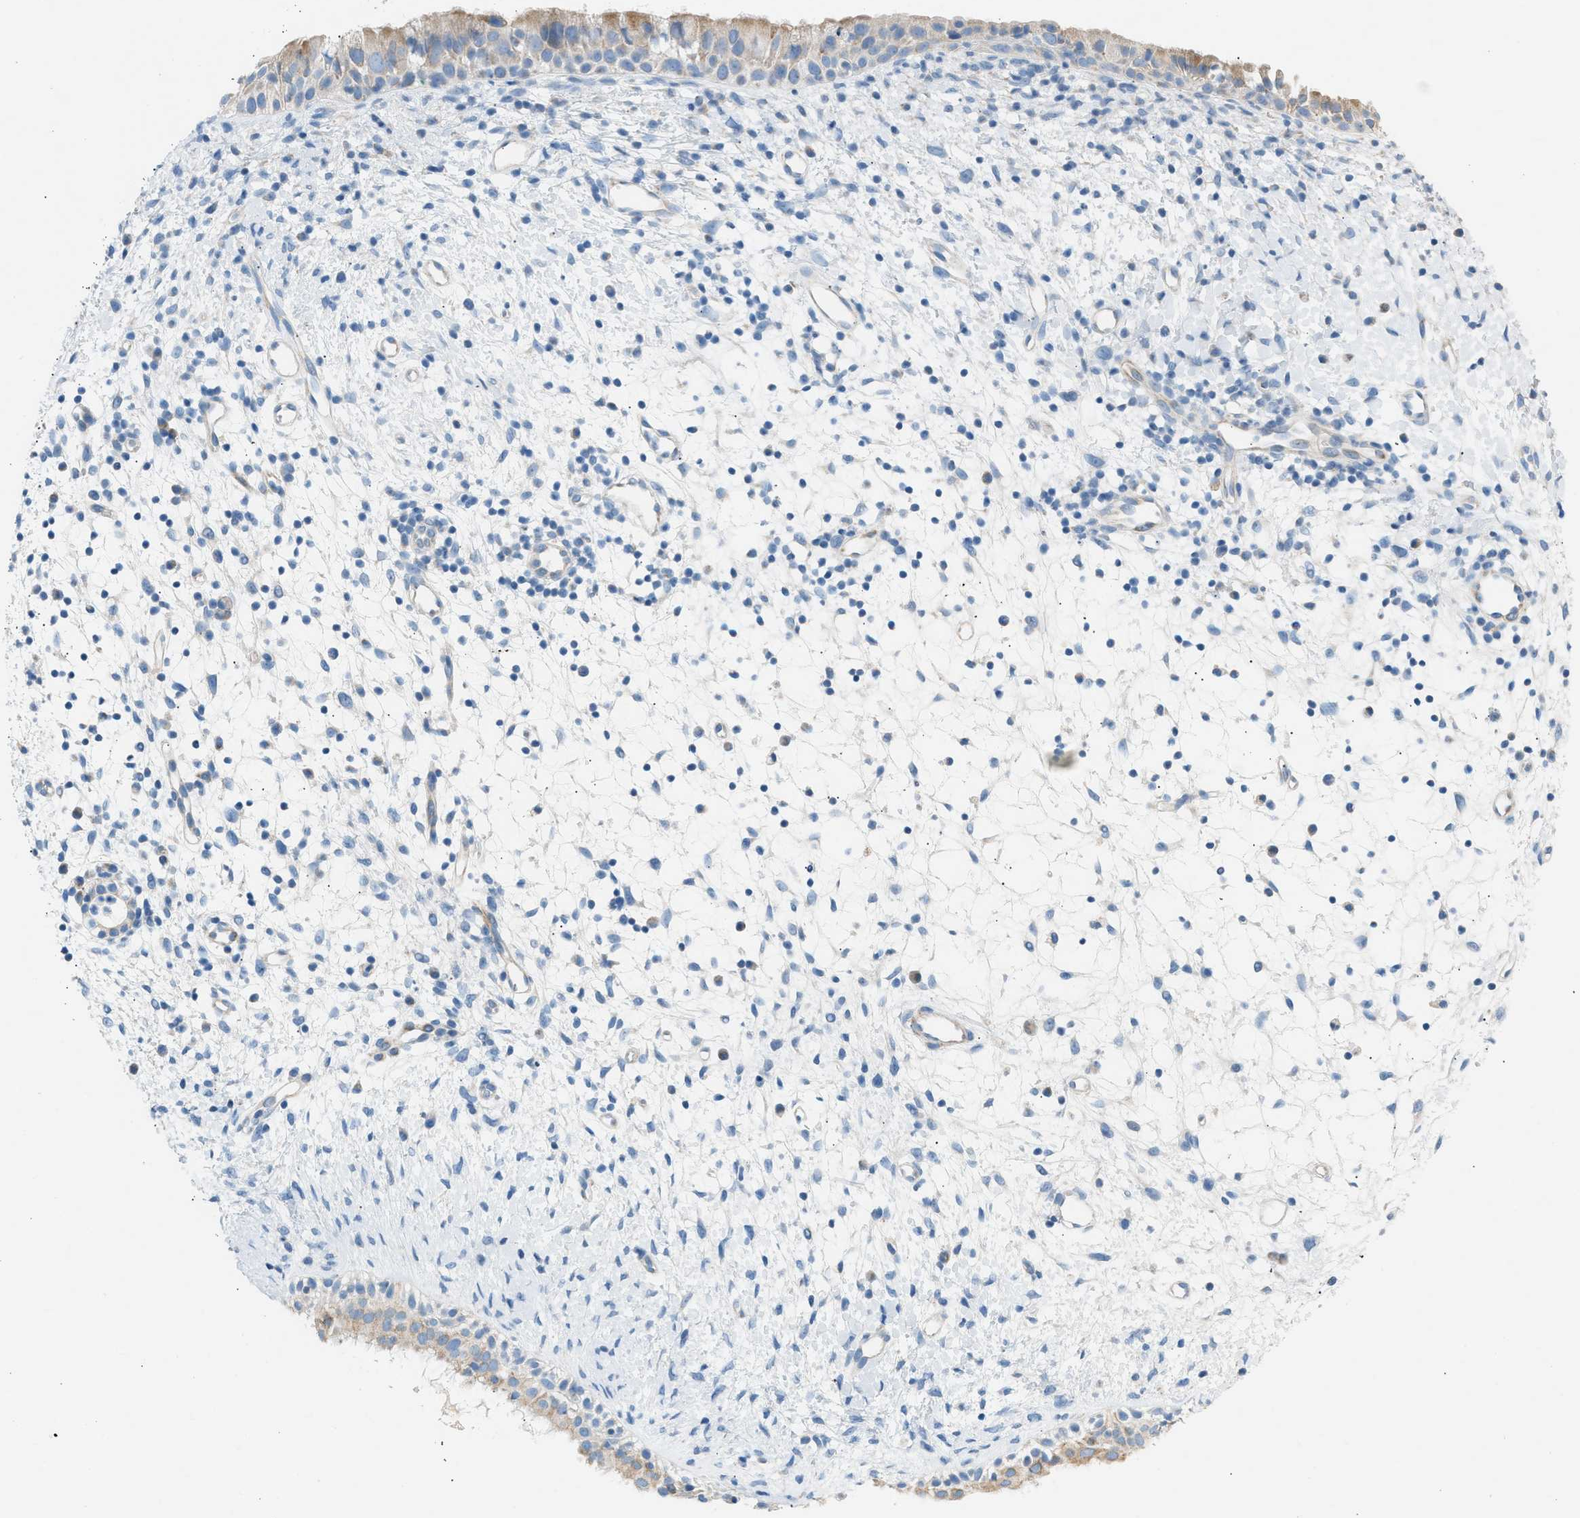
{"staining": {"intensity": "weak", "quantity": "25%-75%", "location": "cytoplasmic/membranous"}, "tissue": "nasopharynx", "cell_type": "Respiratory epithelial cells", "image_type": "normal", "snomed": [{"axis": "morphology", "description": "Normal tissue, NOS"}, {"axis": "topography", "description": "Nasopharynx"}], "caption": "An immunohistochemistry micrograph of unremarkable tissue is shown. Protein staining in brown shows weak cytoplasmic/membranous positivity in nasopharynx within respiratory epithelial cells.", "gene": "NDUFS8", "patient": {"sex": "male", "age": 22}}